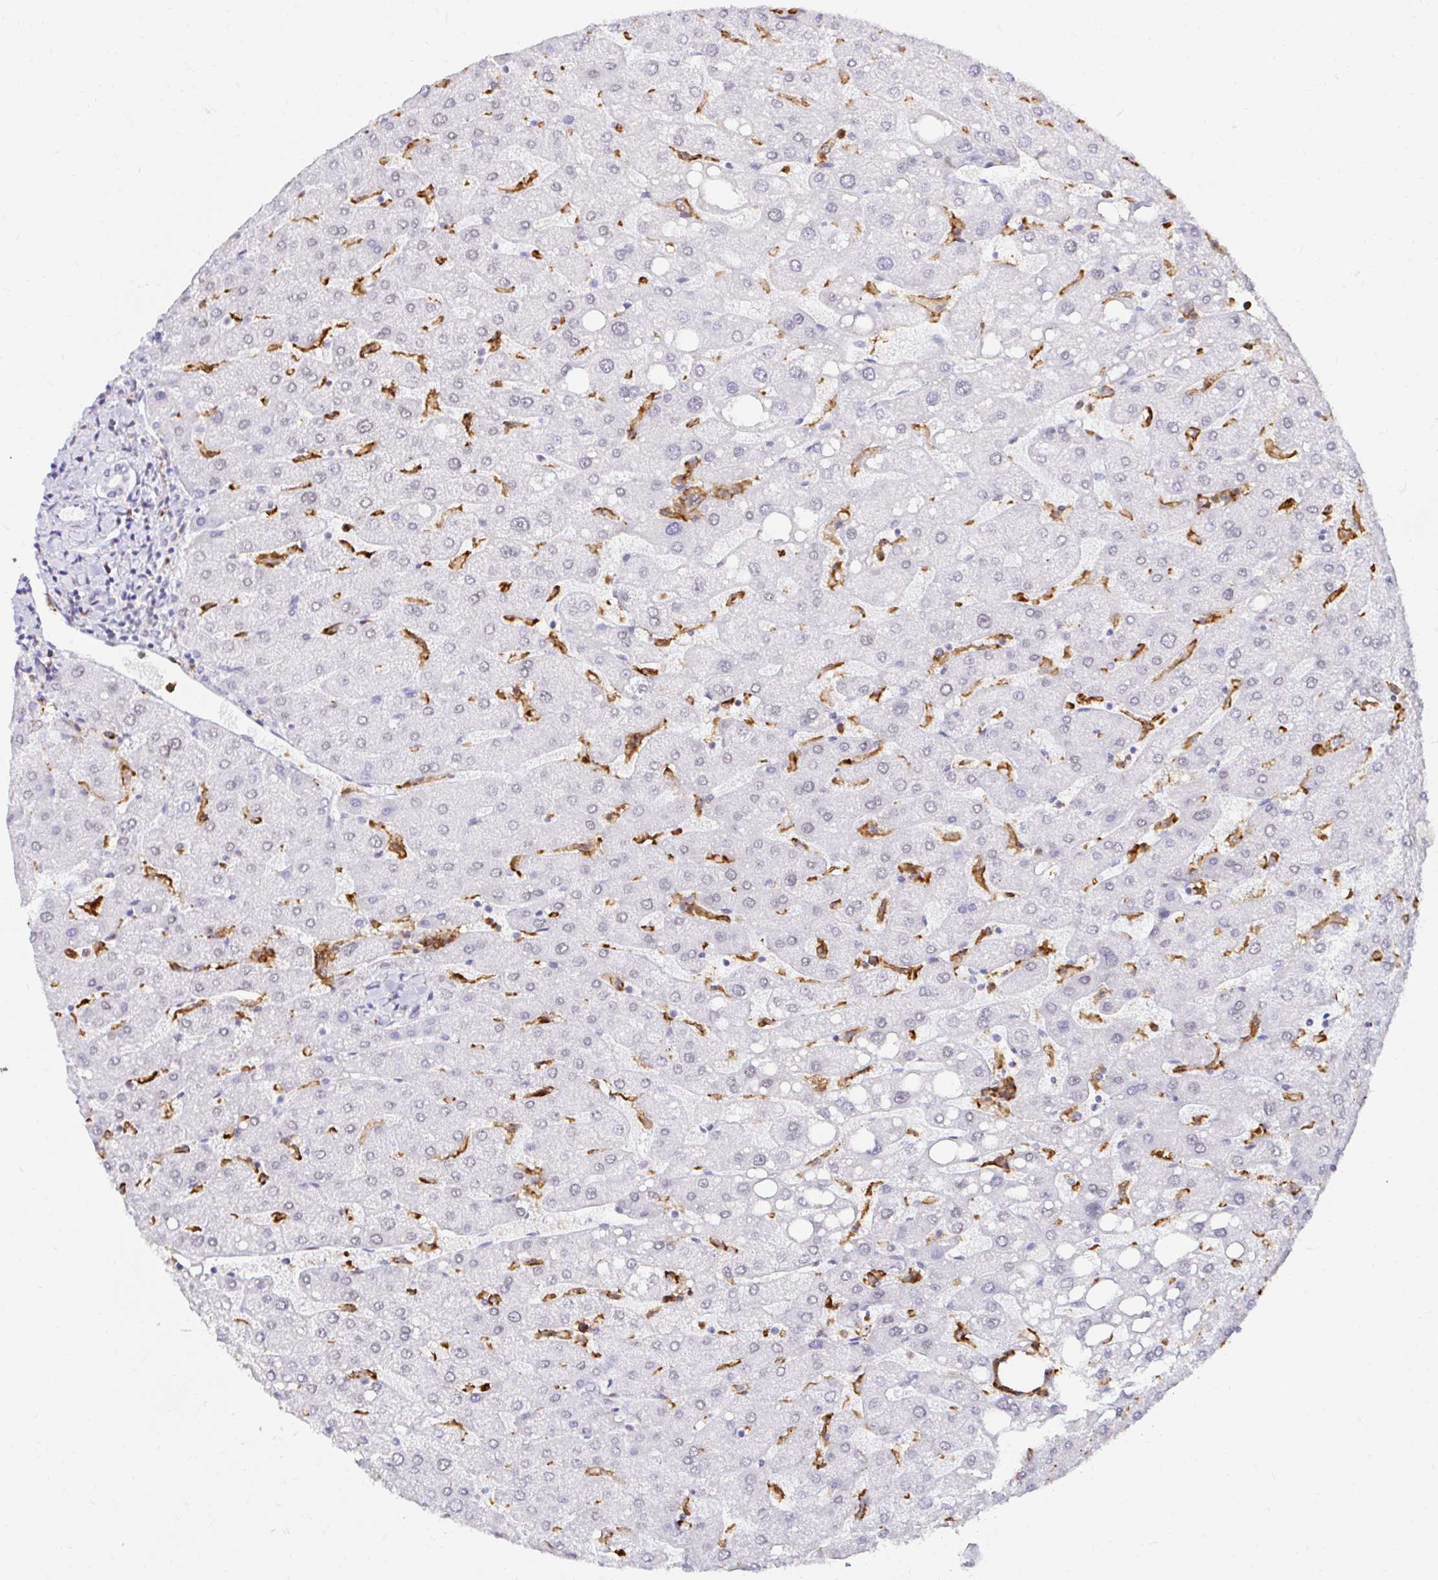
{"staining": {"intensity": "negative", "quantity": "none", "location": "none"}, "tissue": "liver", "cell_type": "Cholangiocytes", "image_type": "normal", "snomed": [{"axis": "morphology", "description": "Normal tissue, NOS"}, {"axis": "topography", "description": "Liver"}], "caption": "A photomicrograph of liver stained for a protein demonstrates no brown staining in cholangiocytes.", "gene": "CYBB", "patient": {"sex": "male", "age": 67}}